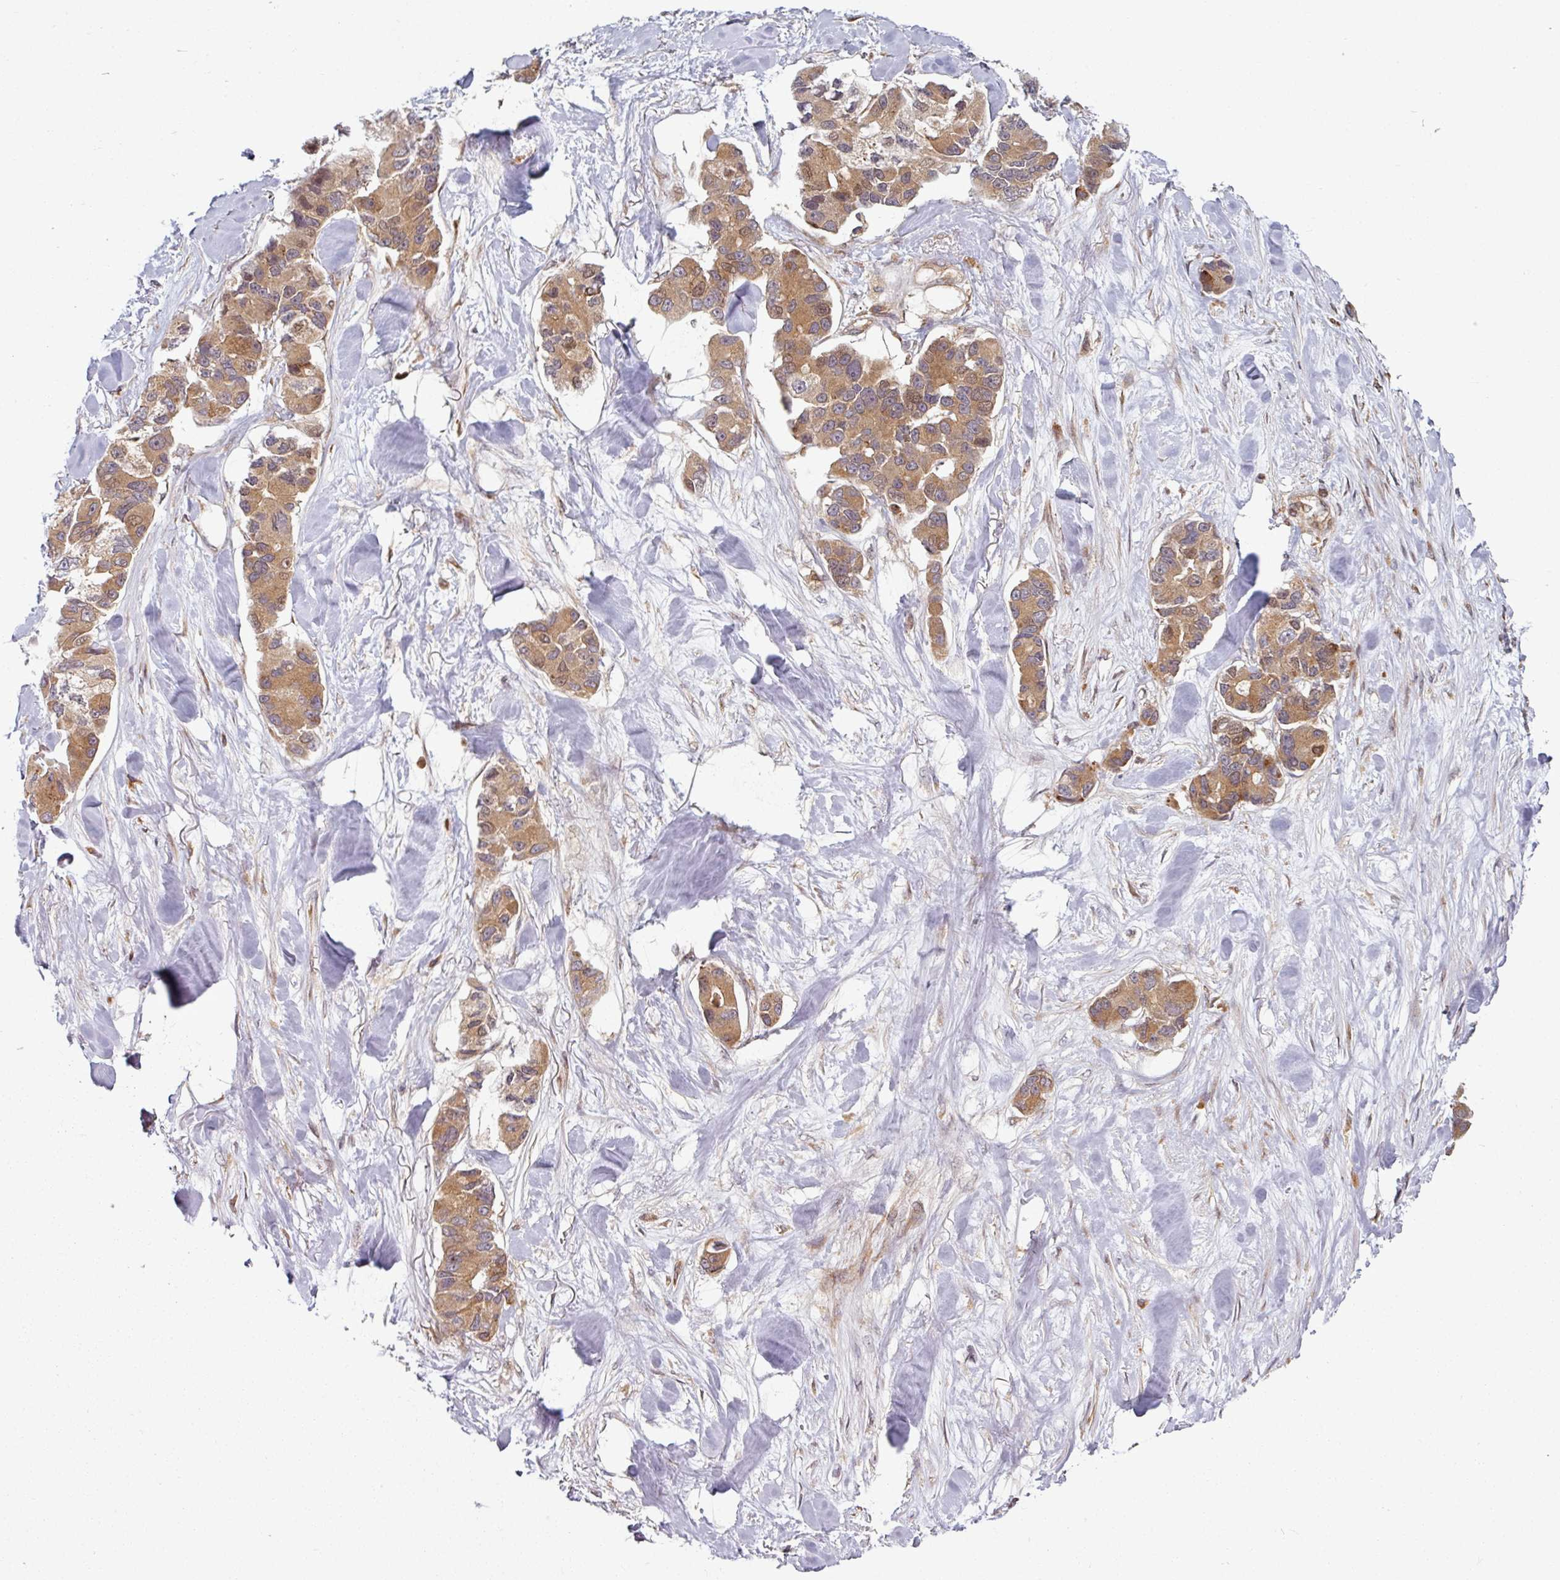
{"staining": {"intensity": "moderate", "quantity": ">75%", "location": "cytoplasmic/membranous"}, "tissue": "lung cancer", "cell_type": "Tumor cells", "image_type": "cancer", "snomed": [{"axis": "morphology", "description": "Adenocarcinoma, NOS"}, {"axis": "topography", "description": "Lung"}], "caption": "Human lung adenocarcinoma stained with a brown dye reveals moderate cytoplasmic/membranous positive staining in approximately >75% of tumor cells.", "gene": "RAB5A", "patient": {"sex": "female", "age": 54}}